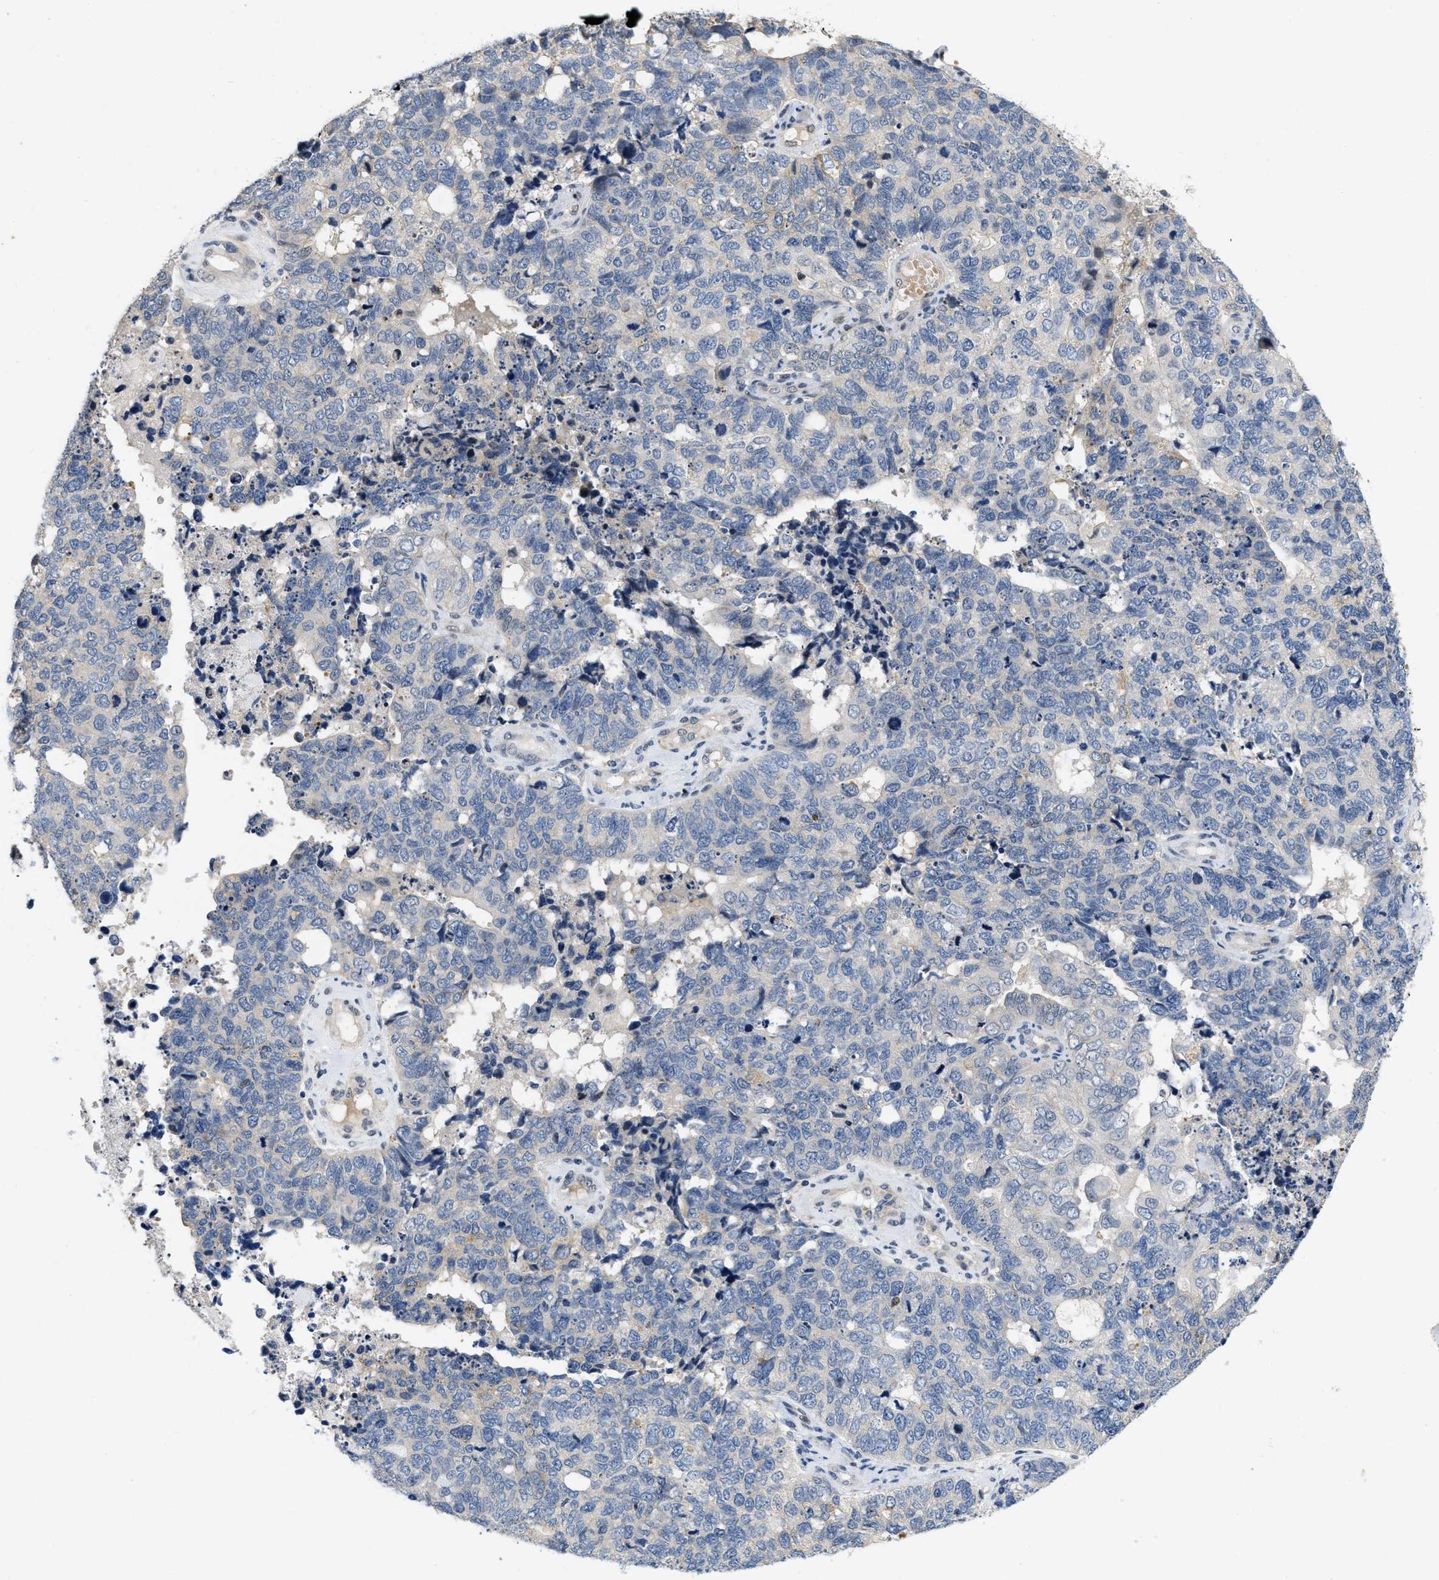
{"staining": {"intensity": "negative", "quantity": "none", "location": "none"}, "tissue": "cervical cancer", "cell_type": "Tumor cells", "image_type": "cancer", "snomed": [{"axis": "morphology", "description": "Squamous cell carcinoma, NOS"}, {"axis": "topography", "description": "Cervix"}], "caption": "Tumor cells show no significant protein staining in cervical squamous cell carcinoma.", "gene": "VIP", "patient": {"sex": "female", "age": 63}}